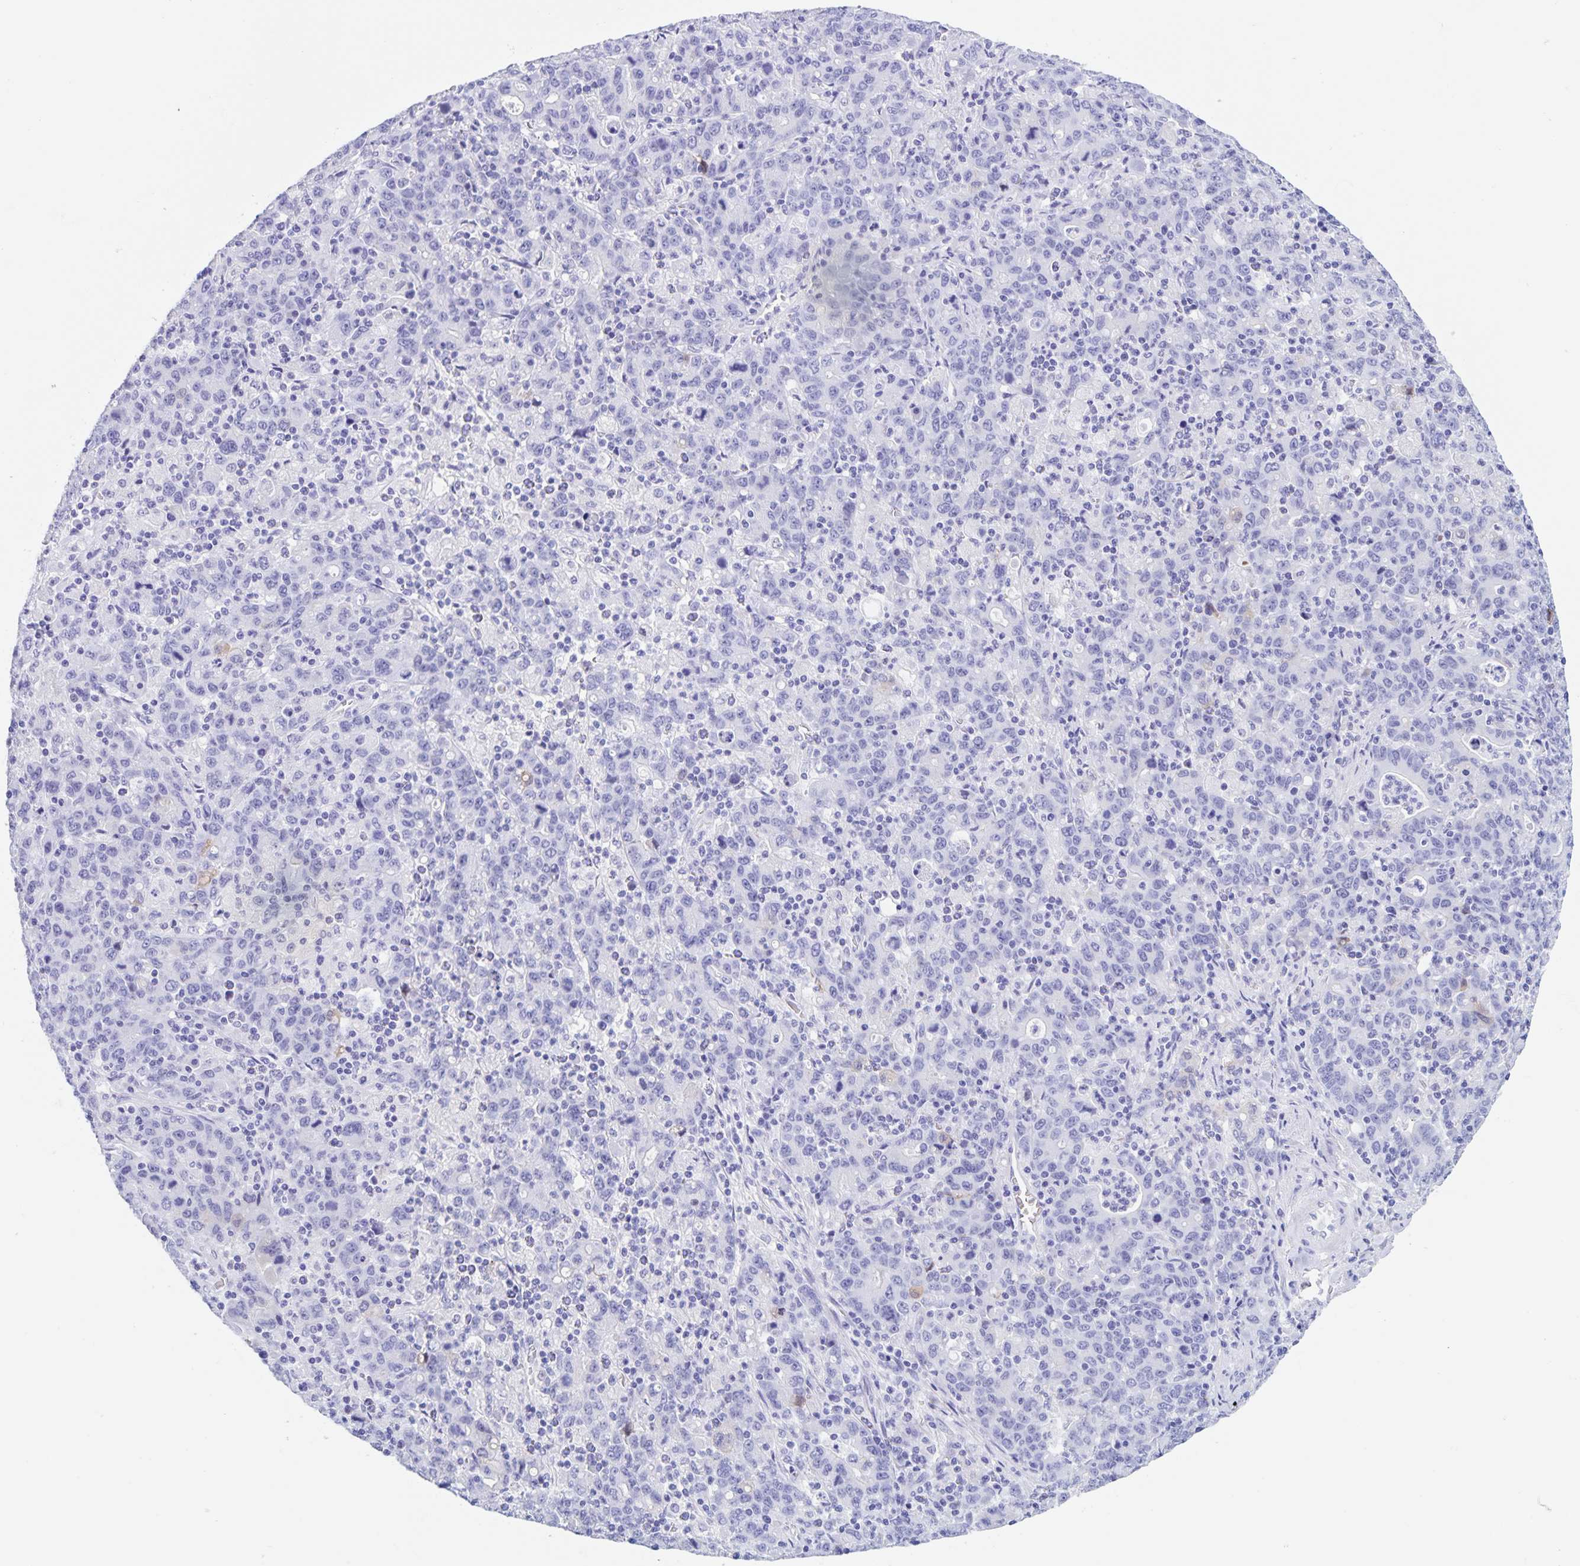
{"staining": {"intensity": "negative", "quantity": "none", "location": "none"}, "tissue": "stomach cancer", "cell_type": "Tumor cells", "image_type": "cancer", "snomed": [{"axis": "morphology", "description": "Adenocarcinoma, NOS"}, {"axis": "topography", "description": "Stomach, upper"}], "caption": "IHC histopathology image of human stomach adenocarcinoma stained for a protein (brown), which reveals no expression in tumor cells. (Brightfield microscopy of DAB (3,3'-diaminobenzidine) IHC at high magnification).", "gene": "TGIF2LX", "patient": {"sex": "male", "age": 69}}